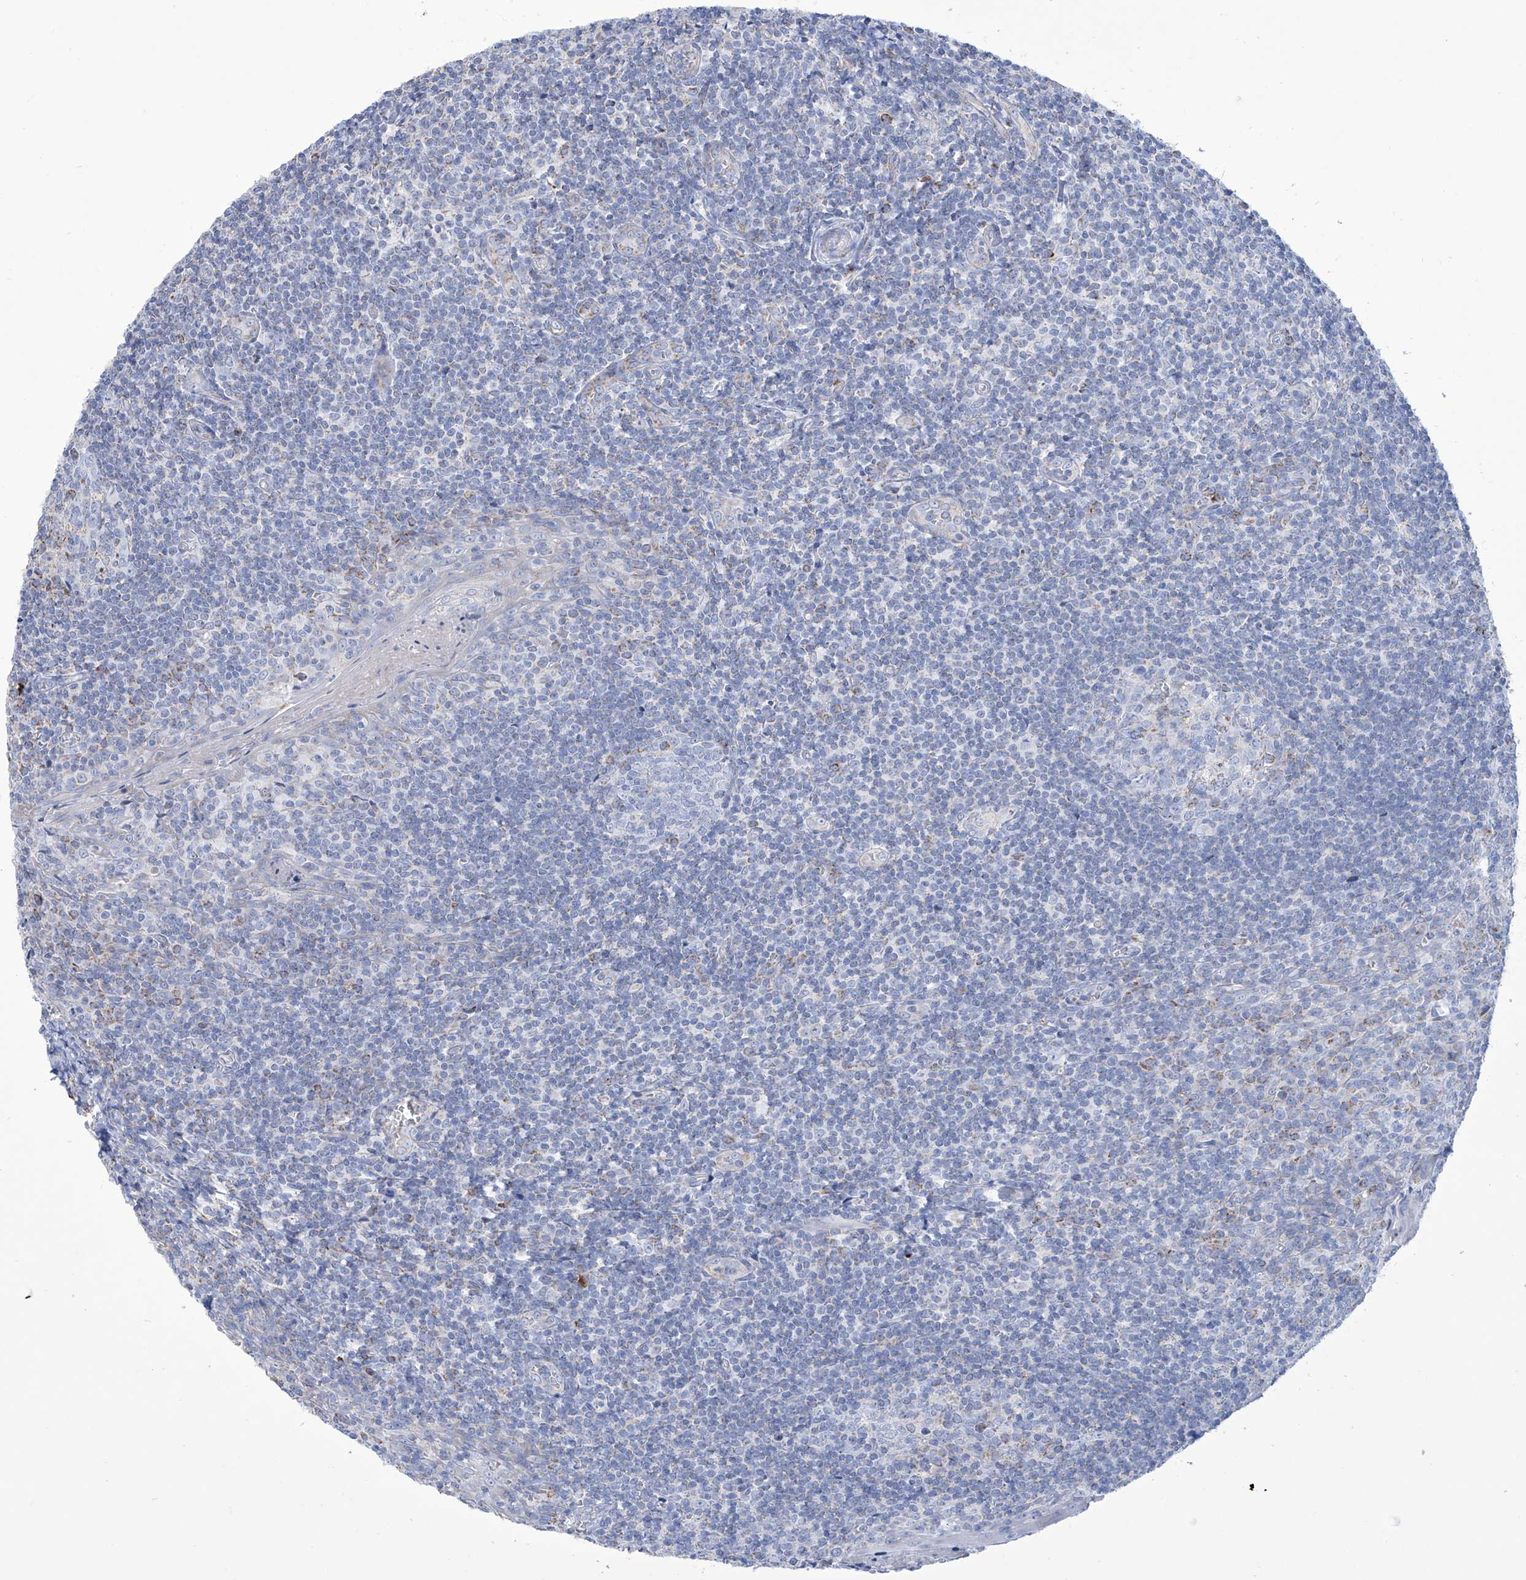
{"staining": {"intensity": "negative", "quantity": "none", "location": "none"}, "tissue": "tonsil", "cell_type": "Germinal center cells", "image_type": "normal", "snomed": [{"axis": "morphology", "description": "Normal tissue, NOS"}, {"axis": "topography", "description": "Tonsil"}], "caption": "High power microscopy histopathology image of an immunohistochemistry histopathology image of normal tonsil, revealing no significant positivity in germinal center cells. (DAB (3,3'-diaminobenzidine) IHC with hematoxylin counter stain).", "gene": "ALDH6A1", "patient": {"sex": "male", "age": 27}}